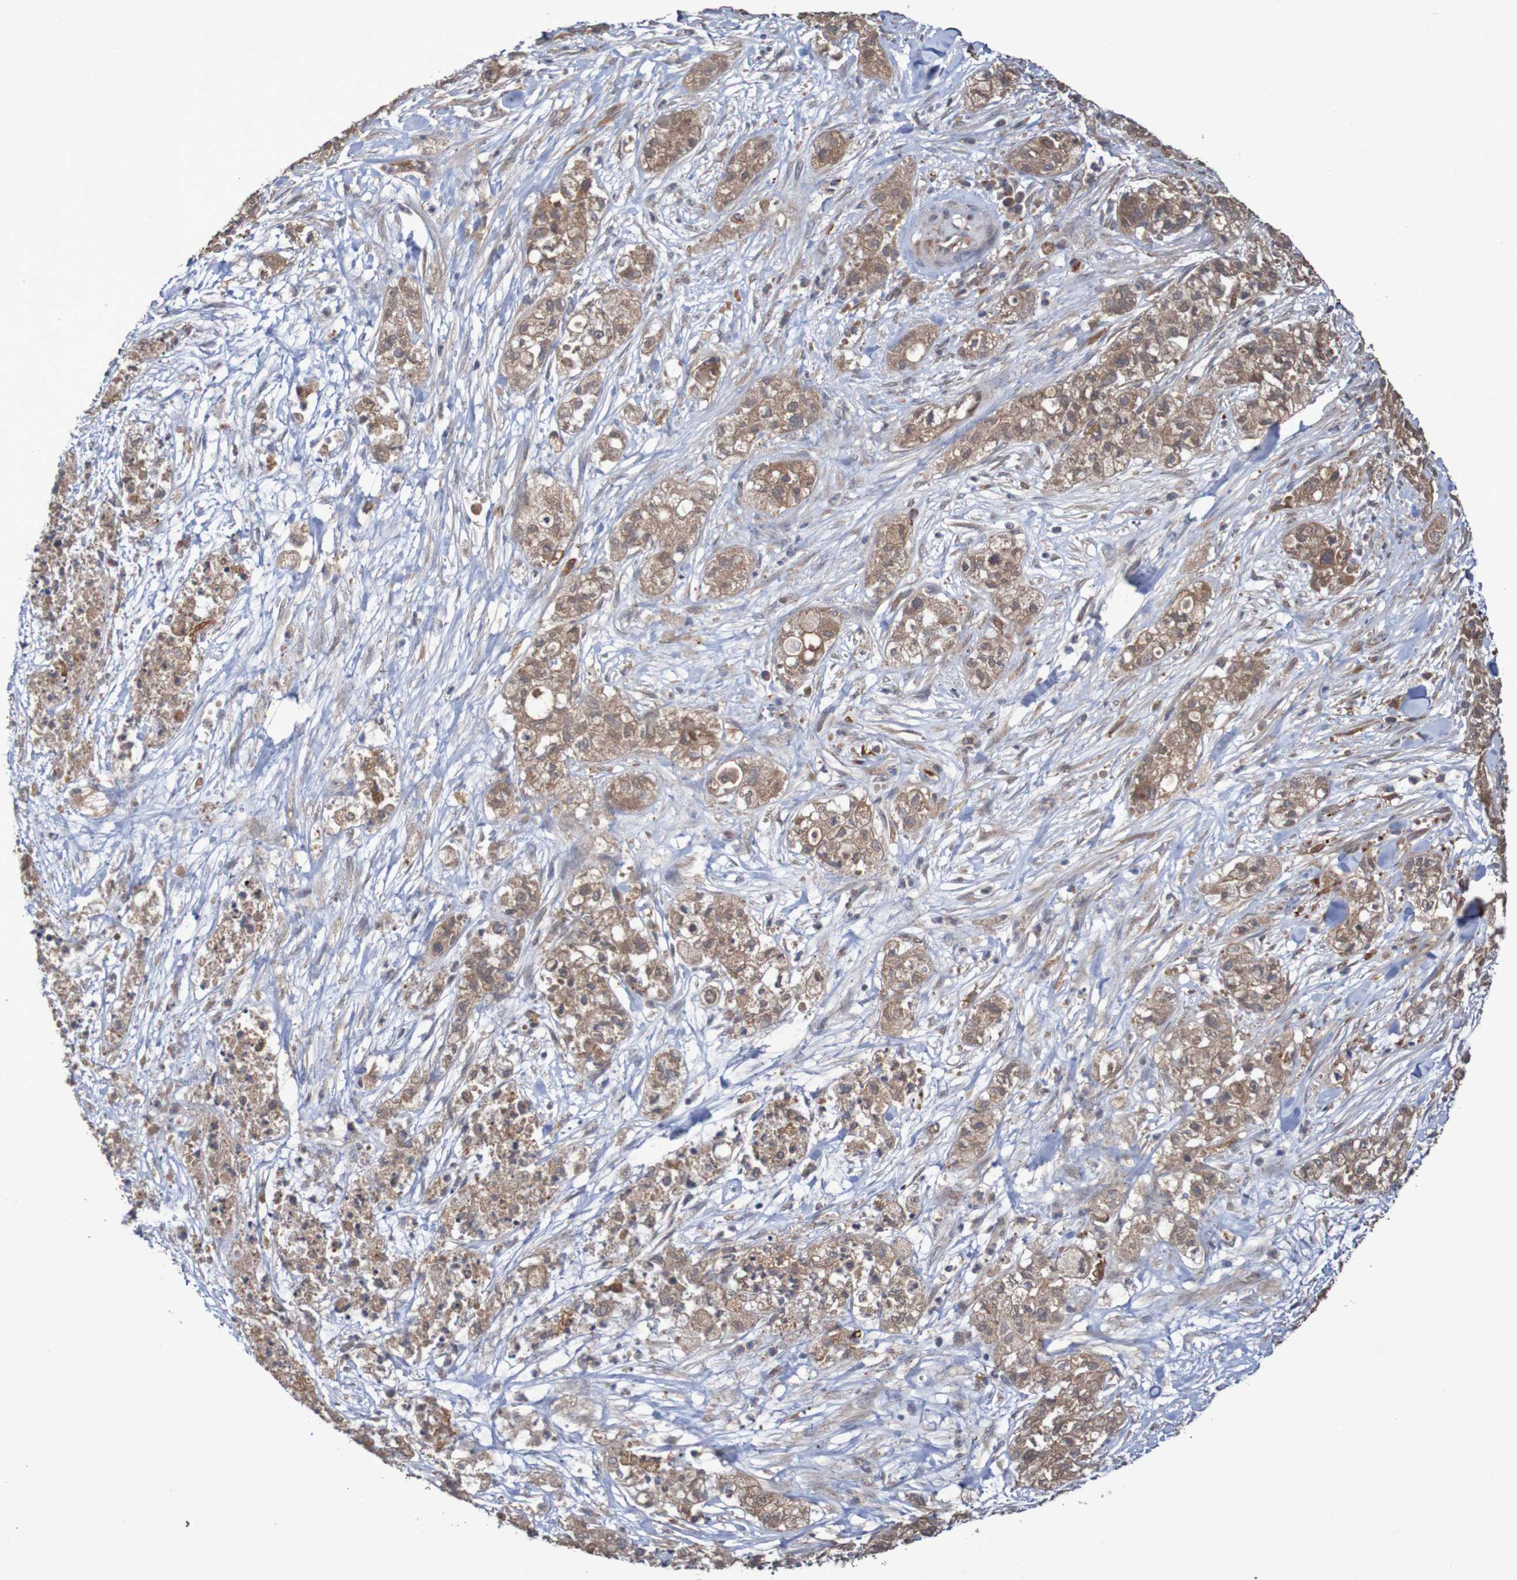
{"staining": {"intensity": "moderate", "quantity": ">75%", "location": "cytoplasmic/membranous"}, "tissue": "pancreatic cancer", "cell_type": "Tumor cells", "image_type": "cancer", "snomed": [{"axis": "morphology", "description": "Adenocarcinoma, NOS"}, {"axis": "topography", "description": "Pancreas"}], "caption": "A photomicrograph of adenocarcinoma (pancreatic) stained for a protein exhibits moderate cytoplasmic/membranous brown staining in tumor cells.", "gene": "PHYH", "patient": {"sex": "female", "age": 78}}